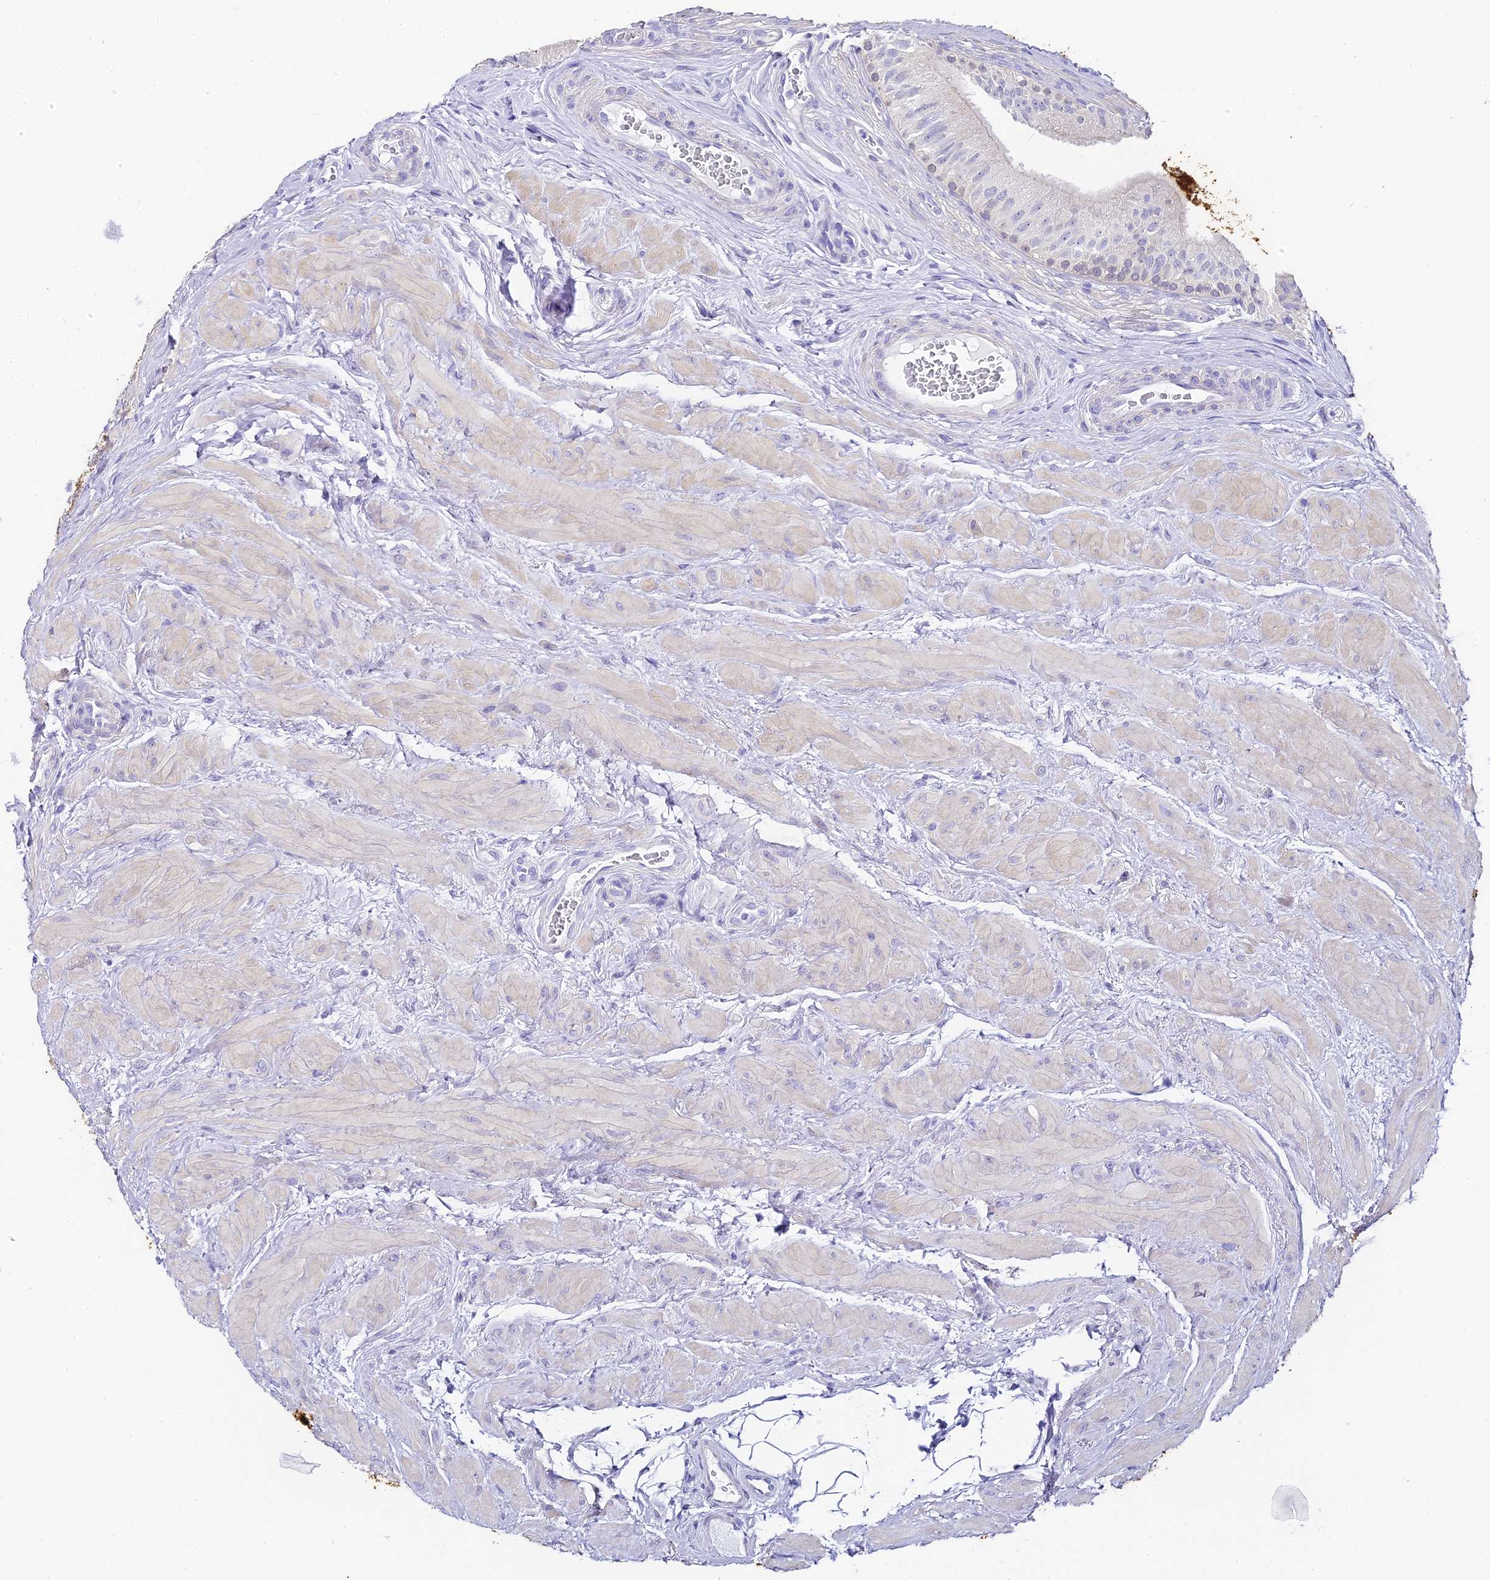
{"staining": {"intensity": "weak", "quantity": "<25%", "location": "cytoplasmic/membranous"}, "tissue": "epididymis", "cell_type": "Glandular cells", "image_type": "normal", "snomed": [{"axis": "morphology", "description": "Normal tissue, NOS"}, {"axis": "topography", "description": "Epididymis"}], "caption": "This histopathology image is of unremarkable epididymis stained with immunohistochemistry (IHC) to label a protein in brown with the nuclei are counter-stained blue. There is no positivity in glandular cells. (DAB immunohistochemistry (IHC), high magnification).", "gene": "ABHD14A", "patient": {"sex": "male", "age": 46}}